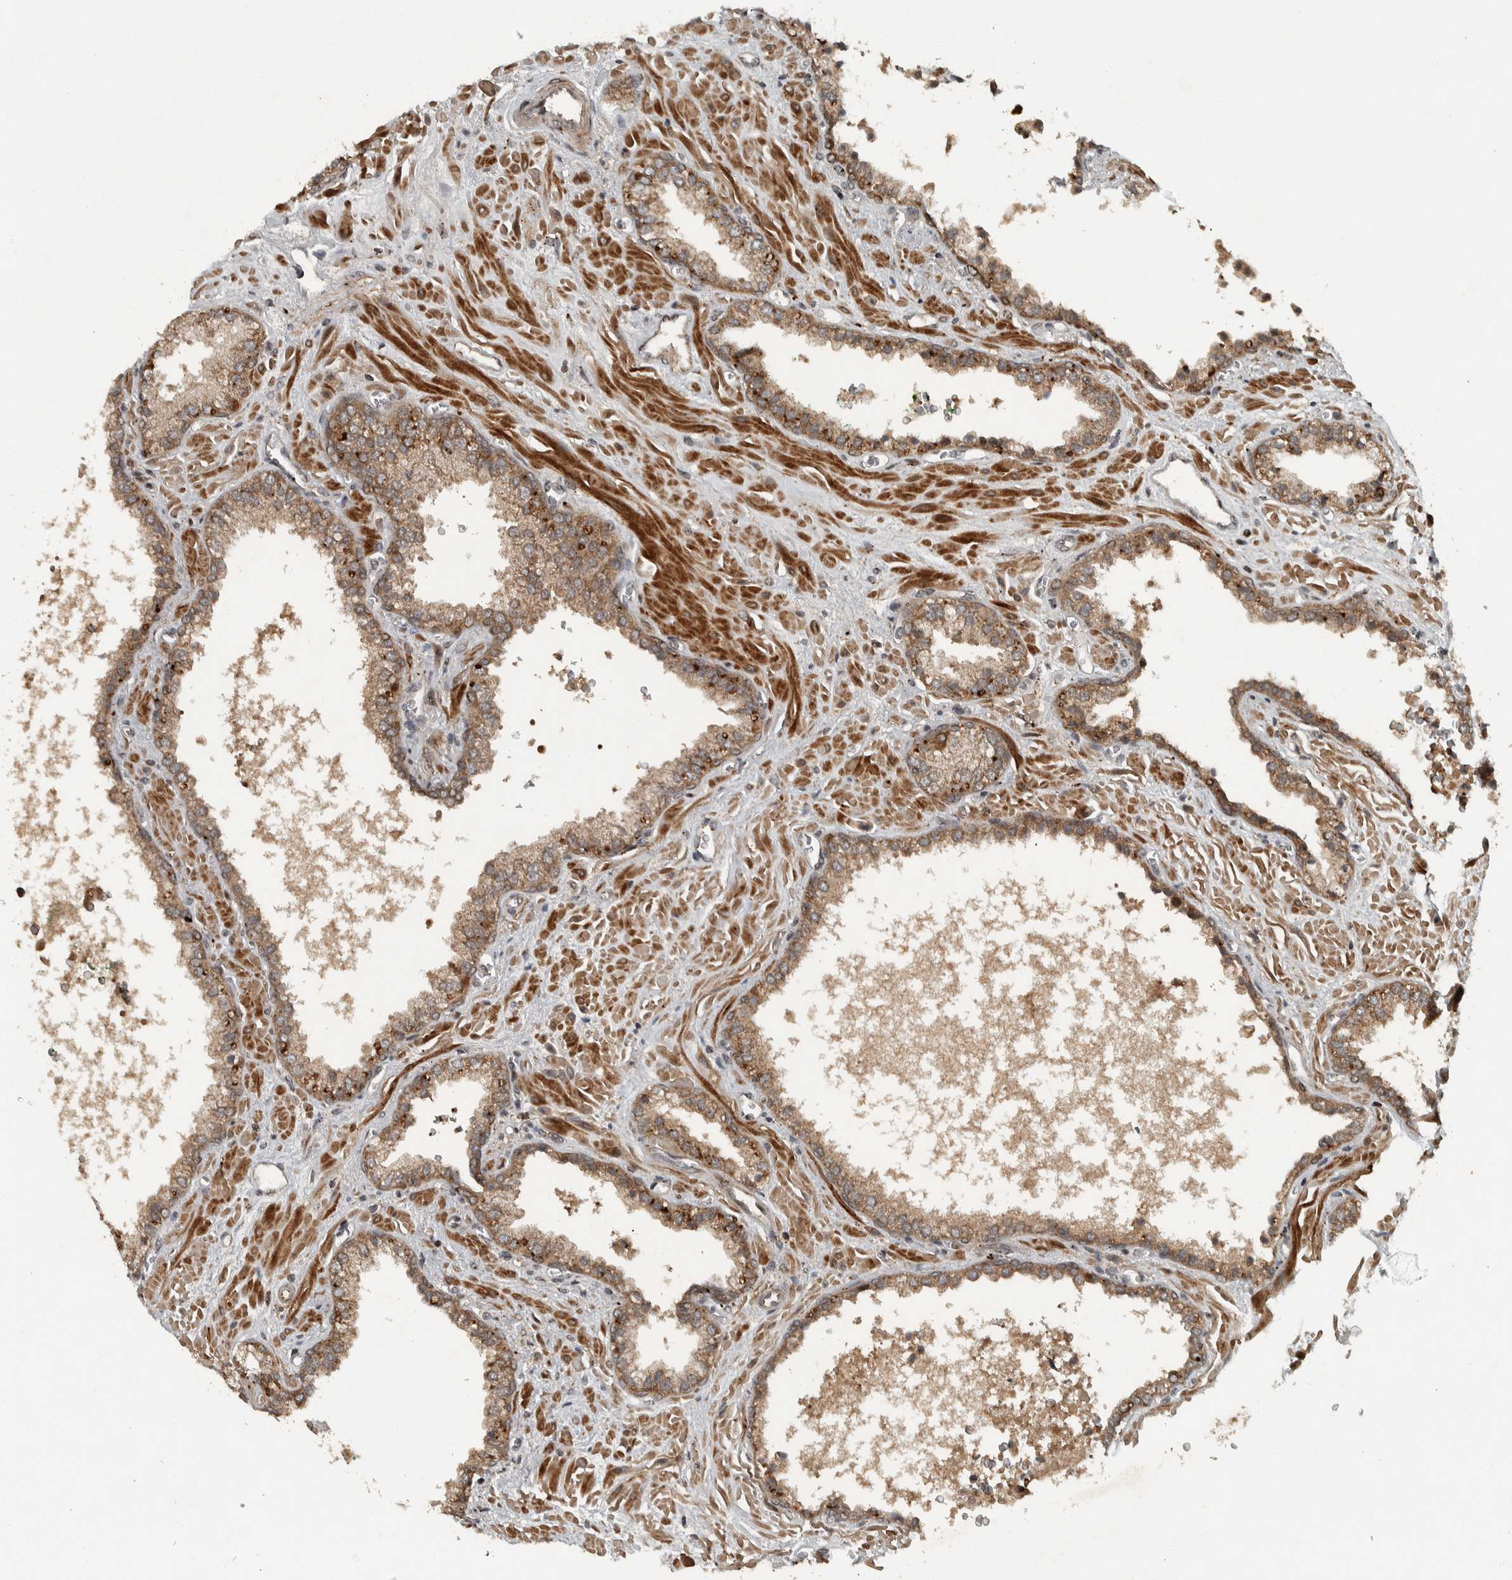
{"staining": {"intensity": "moderate", "quantity": ">75%", "location": "cytoplasmic/membranous"}, "tissue": "prostate cancer", "cell_type": "Tumor cells", "image_type": "cancer", "snomed": [{"axis": "morphology", "description": "Adenocarcinoma, Low grade"}, {"axis": "topography", "description": "Prostate"}], "caption": "Immunohistochemistry (DAB (3,3'-diaminobenzidine)) staining of prostate cancer reveals moderate cytoplasmic/membranous protein expression in approximately >75% of tumor cells.", "gene": "KIFAP3", "patient": {"sex": "male", "age": 71}}